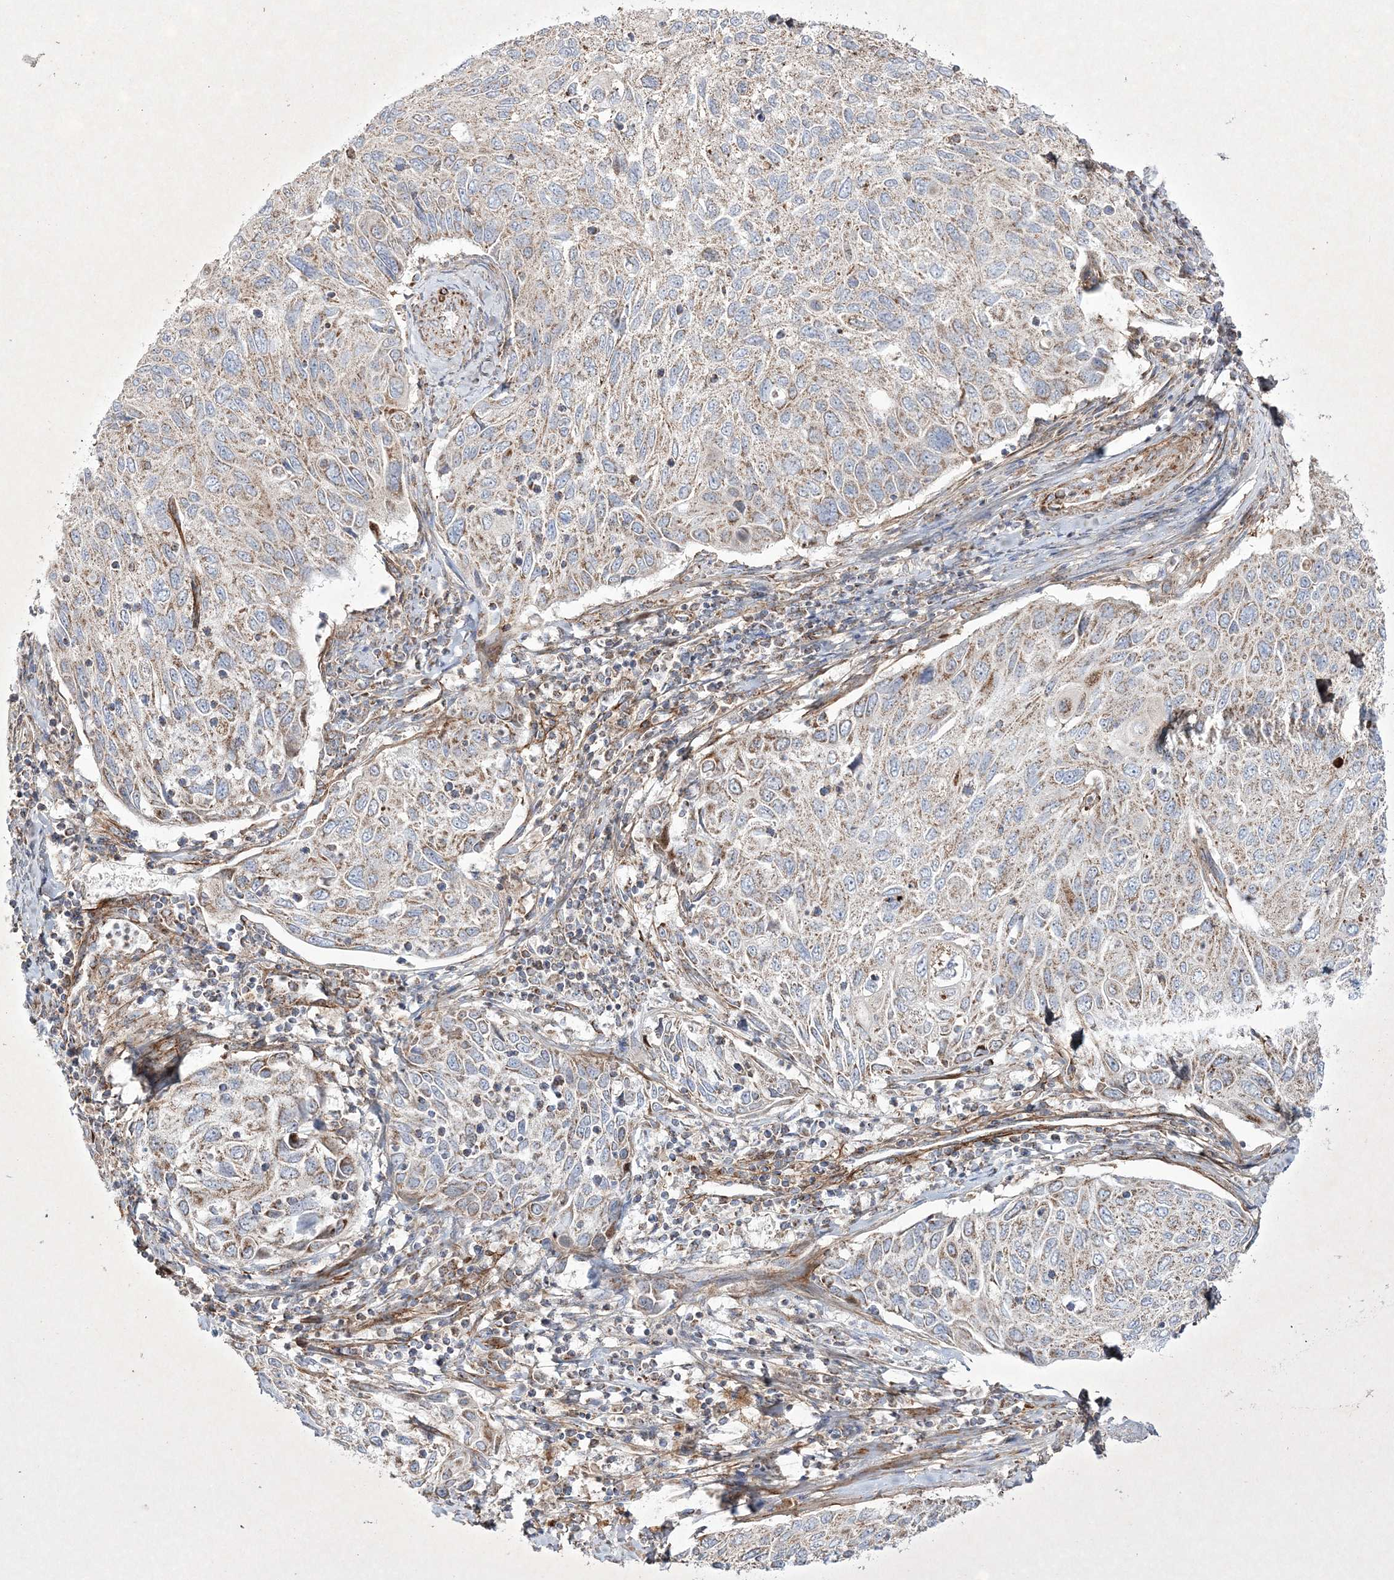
{"staining": {"intensity": "weak", "quantity": ">75%", "location": "cytoplasmic/membranous"}, "tissue": "cervical cancer", "cell_type": "Tumor cells", "image_type": "cancer", "snomed": [{"axis": "morphology", "description": "Squamous cell carcinoma, NOS"}, {"axis": "topography", "description": "Cervix"}], "caption": "Cervical squamous cell carcinoma stained with IHC displays weak cytoplasmic/membranous positivity in approximately >75% of tumor cells. The protein is shown in brown color, while the nuclei are stained blue.", "gene": "RICTOR", "patient": {"sex": "female", "age": 70}}